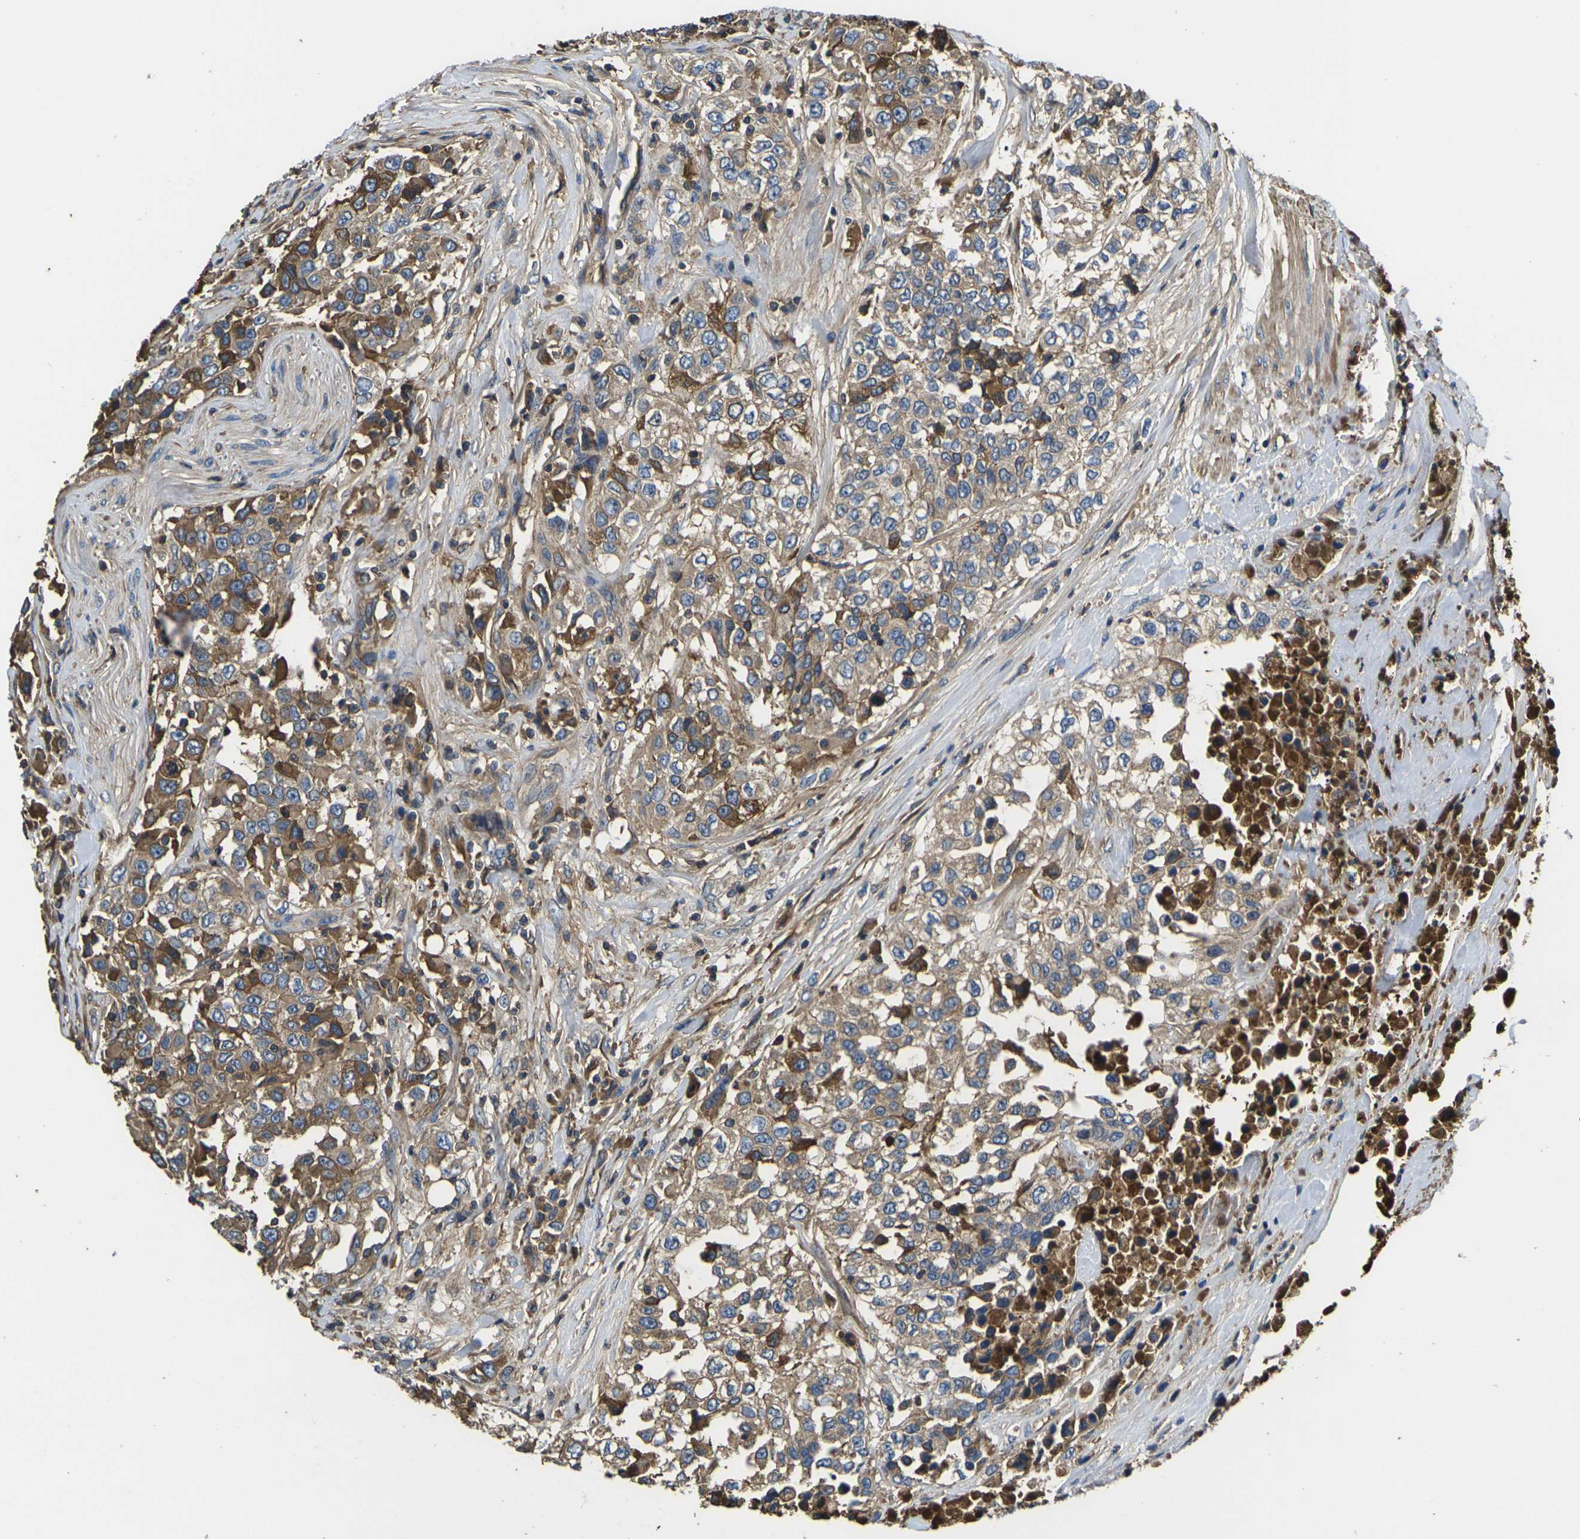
{"staining": {"intensity": "moderate", "quantity": ">75%", "location": "cytoplasmic/membranous"}, "tissue": "urothelial cancer", "cell_type": "Tumor cells", "image_type": "cancer", "snomed": [{"axis": "morphology", "description": "Urothelial carcinoma, High grade"}, {"axis": "topography", "description": "Urinary bladder"}], "caption": "Urothelial carcinoma (high-grade) tissue demonstrates moderate cytoplasmic/membranous positivity in about >75% of tumor cells", "gene": "HSPG2", "patient": {"sex": "female", "age": 80}}